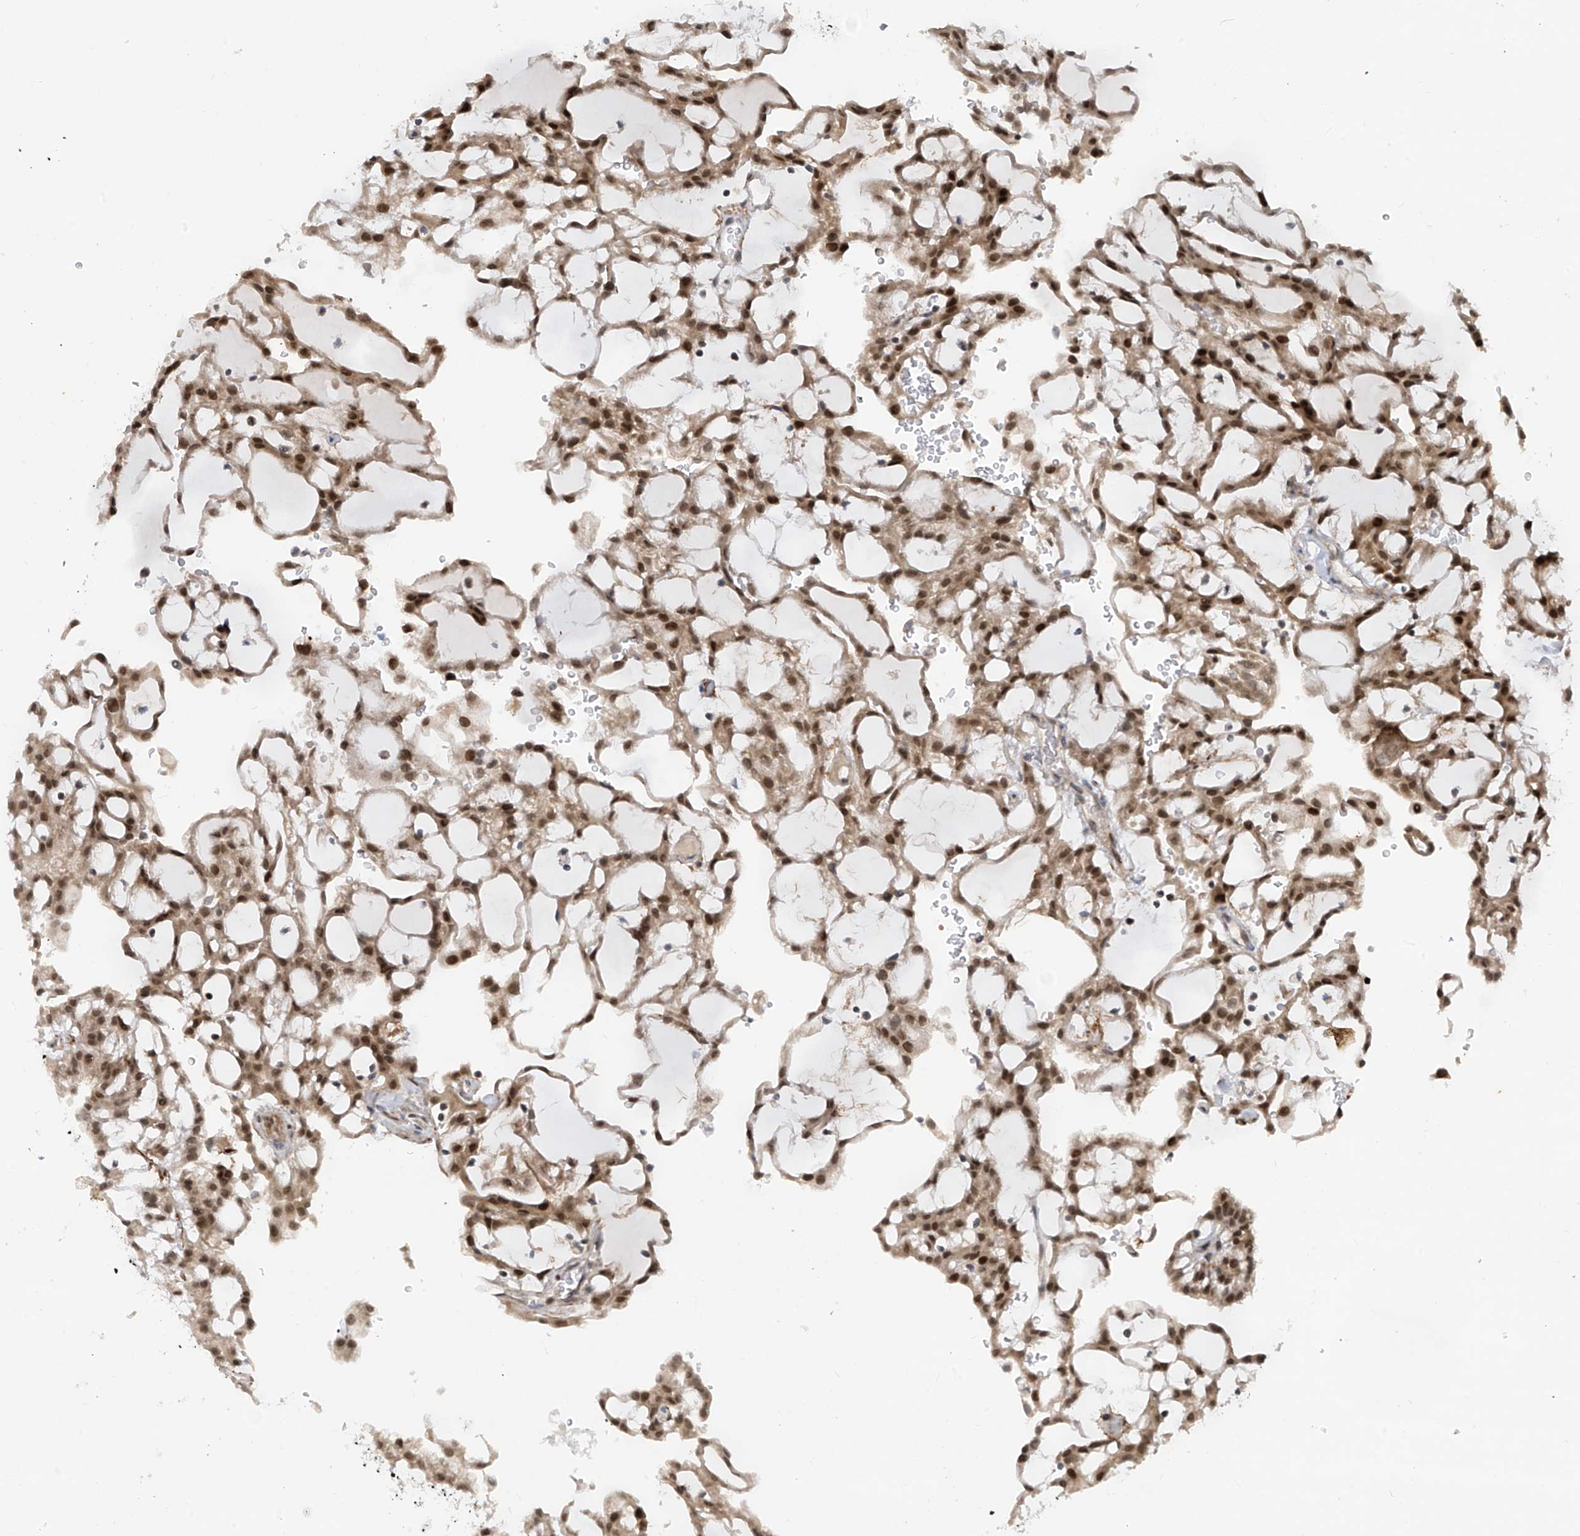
{"staining": {"intensity": "moderate", "quantity": ">75%", "location": "nuclear"}, "tissue": "renal cancer", "cell_type": "Tumor cells", "image_type": "cancer", "snomed": [{"axis": "morphology", "description": "Adenocarcinoma, NOS"}, {"axis": "topography", "description": "Kidney"}], "caption": "Protein staining of renal cancer (adenocarcinoma) tissue displays moderate nuclear positivity in about >75% of tumor cells.", "gene": "LAGE3", "patient": {"sex": "male", "age": 63}}